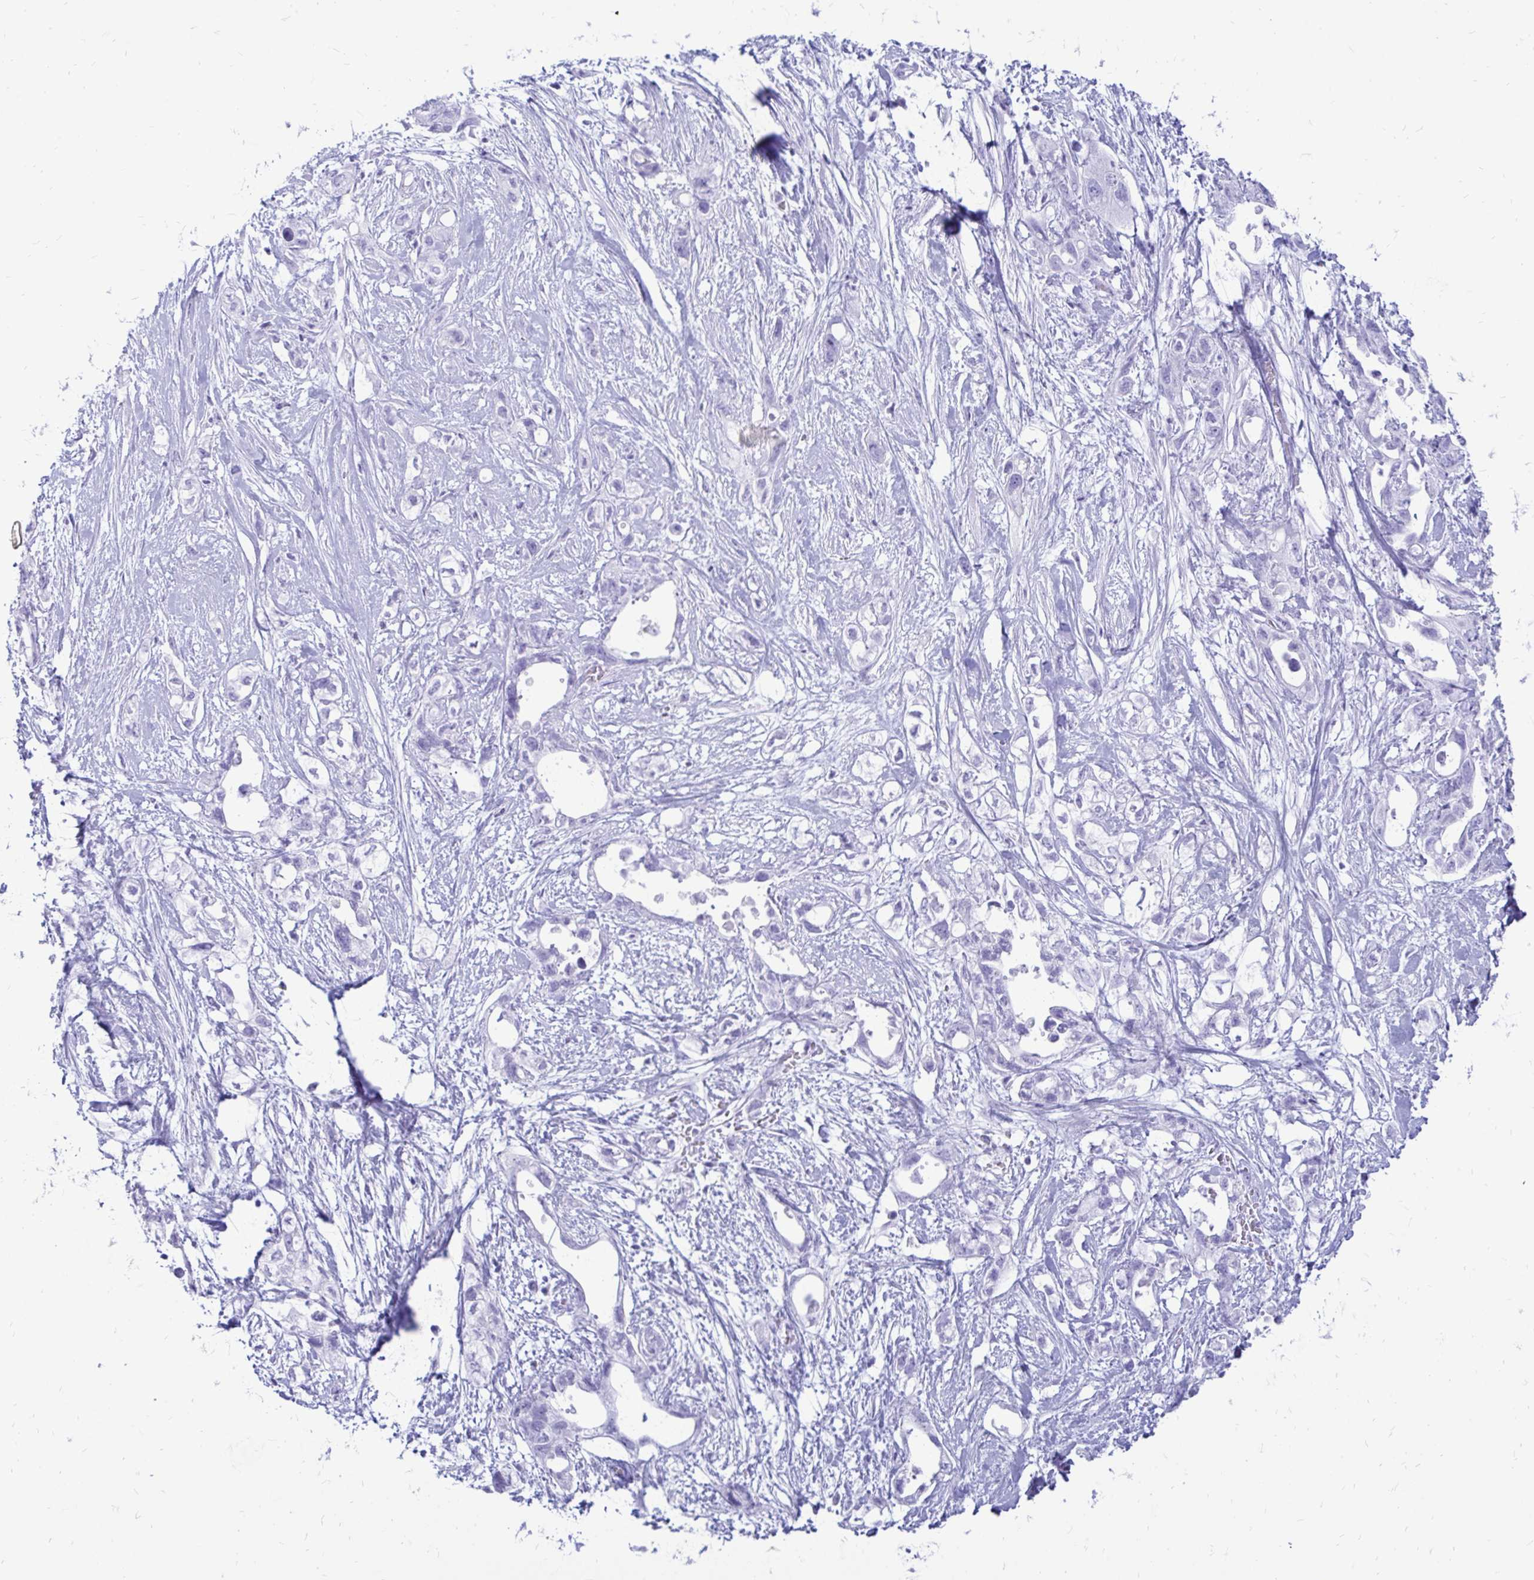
{"staining": {"intensity": "negative", "quantity": "none", "location": "none"}, "tissue": "pancreatic cancer", "cell_type": "Tumor cells", "image_type": "cancer", "snomed": [{"axis": "morphology", "description": "Adenocarcinoma, NOS"}, {"axis": "topography", "description": "Pancreas"}], "caption": "High power microscopy histopathology image of an immunohistochemistry (IHC) photomicrograph of pancreatic cancer, revealing no significant expression in tumor cells.", "gene": "OR10R2", "patient": {"sex": "female", "age": 72}}